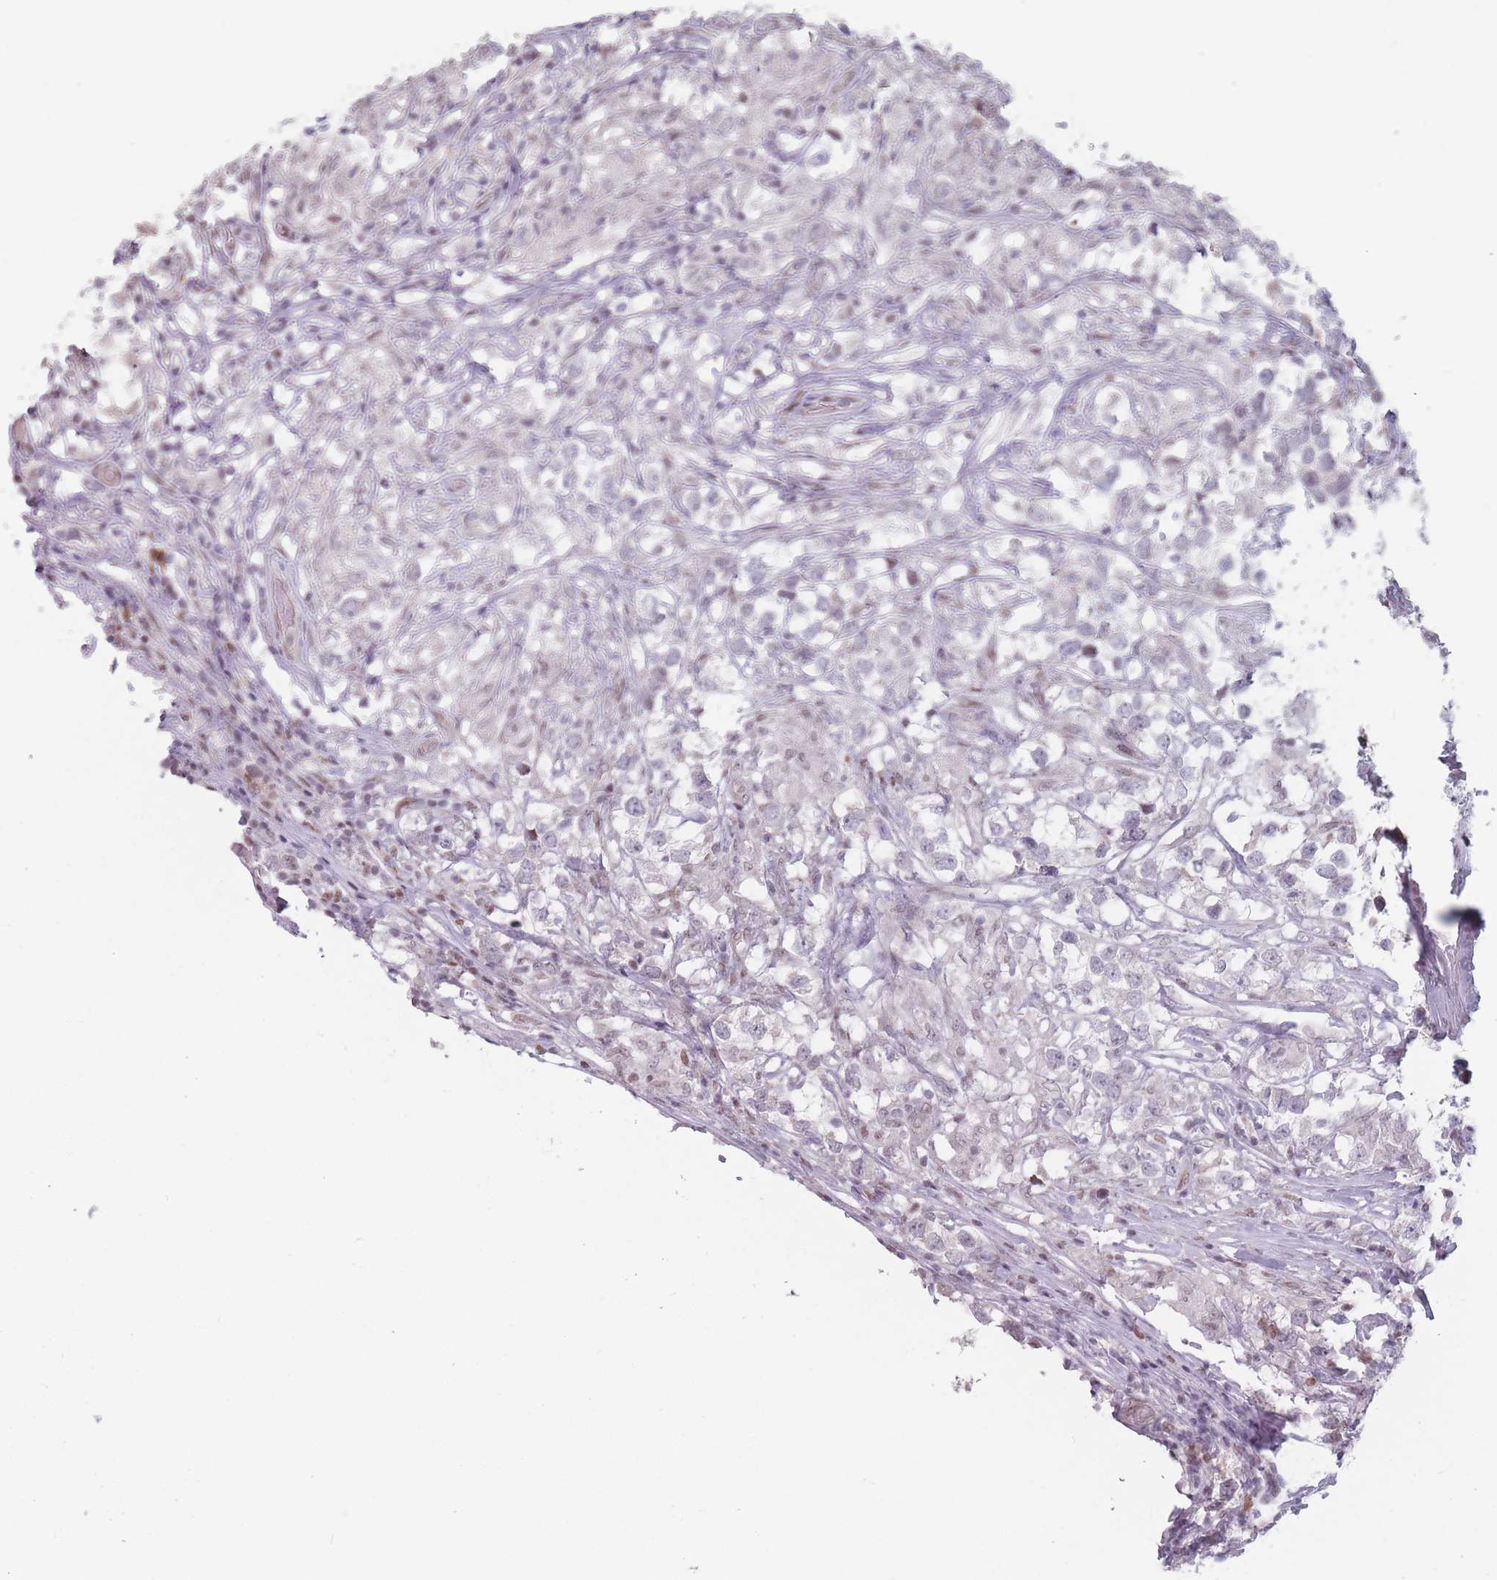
{"staining": {"intensity": "negative", "quantity": "none", "location": "none"}, "tissue": "testis cancer", "cell_type": "Tumor cells", "image_type": "cancer", "snomed": [{"axis": "morphology", "description": "Seminoma, NOS"}, {"axis": "topography", "description": "Testis"}], "caption": "Human testis seminoma stained for a protein using immunohistochemistry (IHC) shows no positivity in tumor cells.", "gene": "SH3BGRL2", "patient": {"sex": "male", "age": 46}}